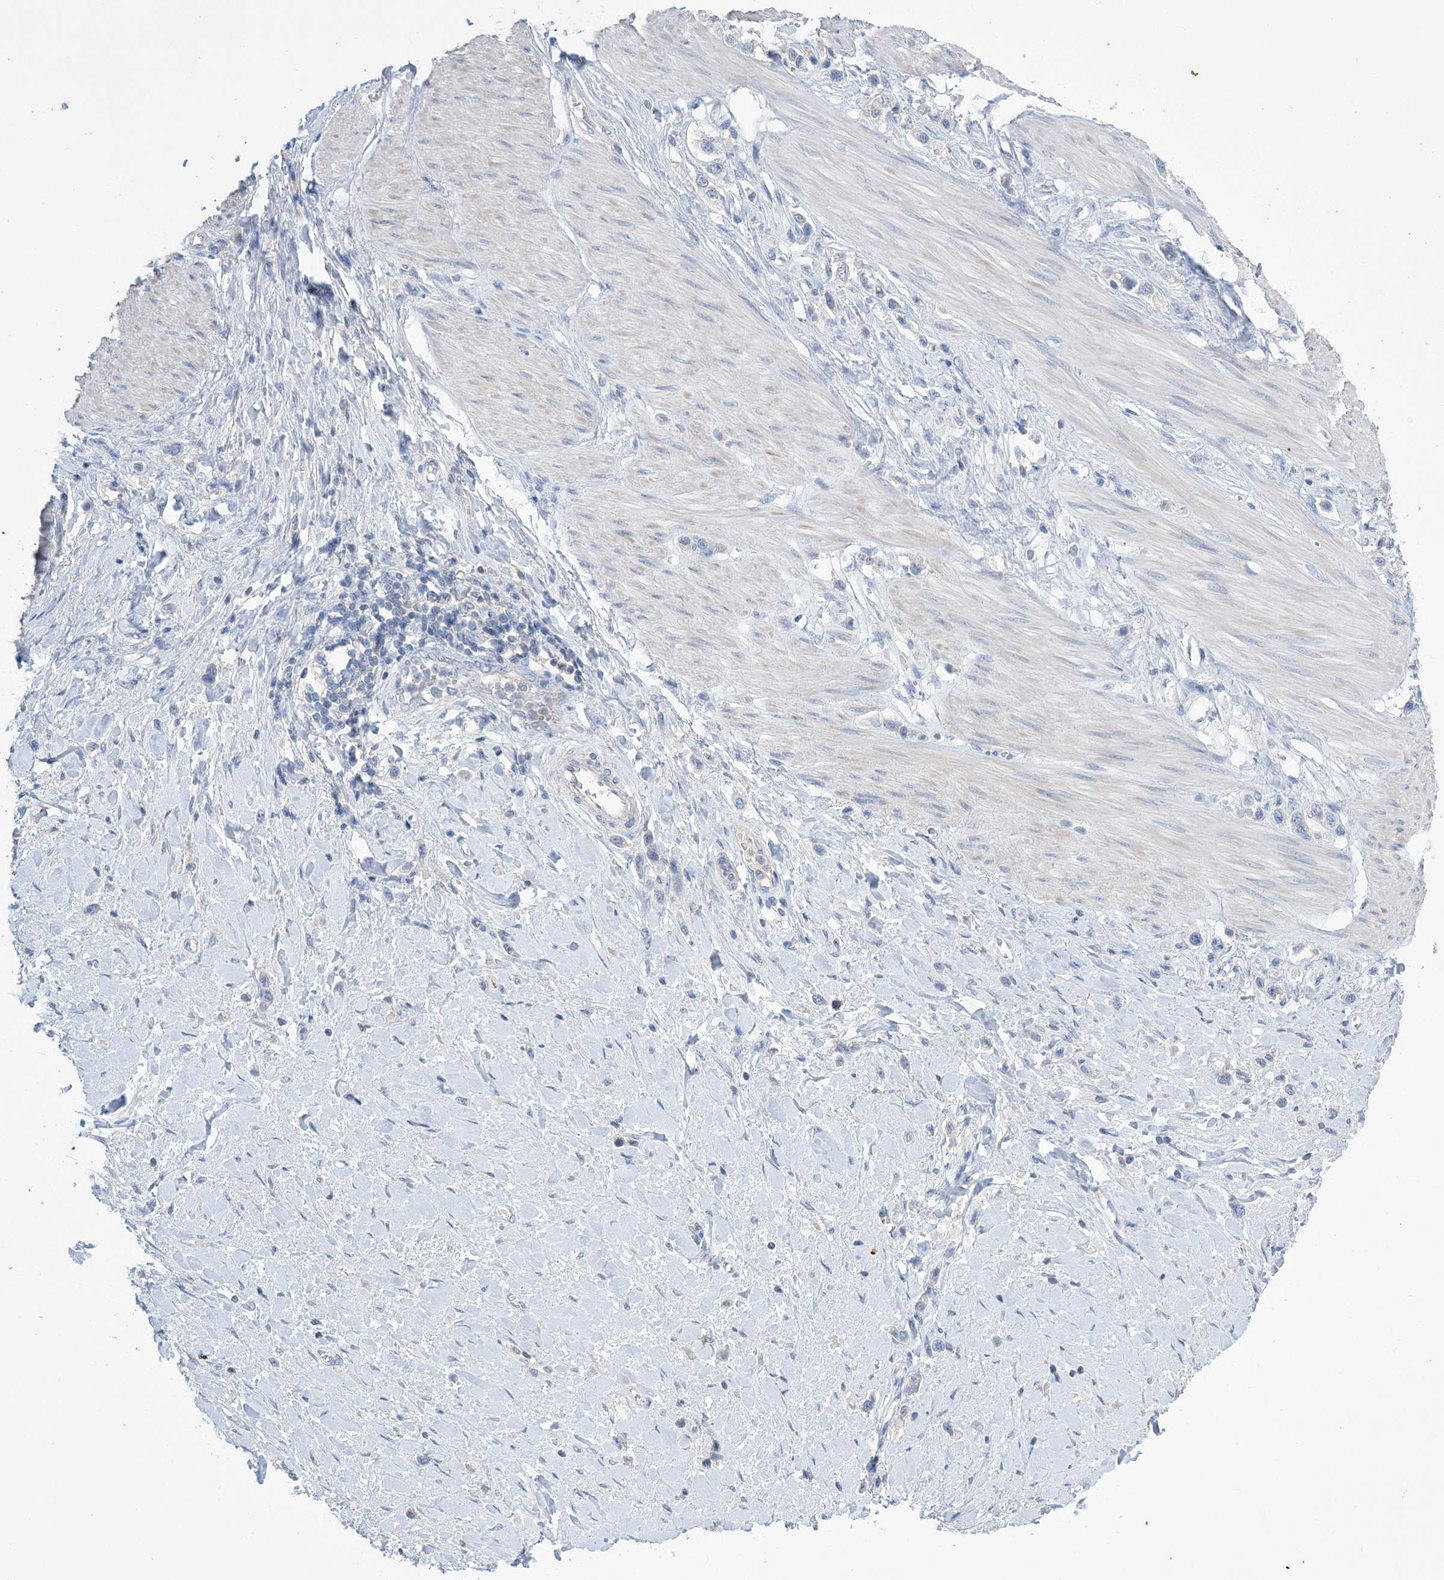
{"staining": {"intensity": "negative", "quantity": "none", "location": "none"}, "tissue": "stomach cancer", "cell_type": "Tumor cells", "image_type": "cancer", "snomed": [{"axis": "morphology", "description": "Adenocarcinoma, NOS"}, {"axis": "topography", "description": "Stomach"}], "caption": "IHC image of neoplastic tissue: adenocarcinoma (stomach) stained with DAB shows no significant protein positivity in tumor cells.", "gene": "KPRP", "patient": {"sex": "female", "age": 65}}